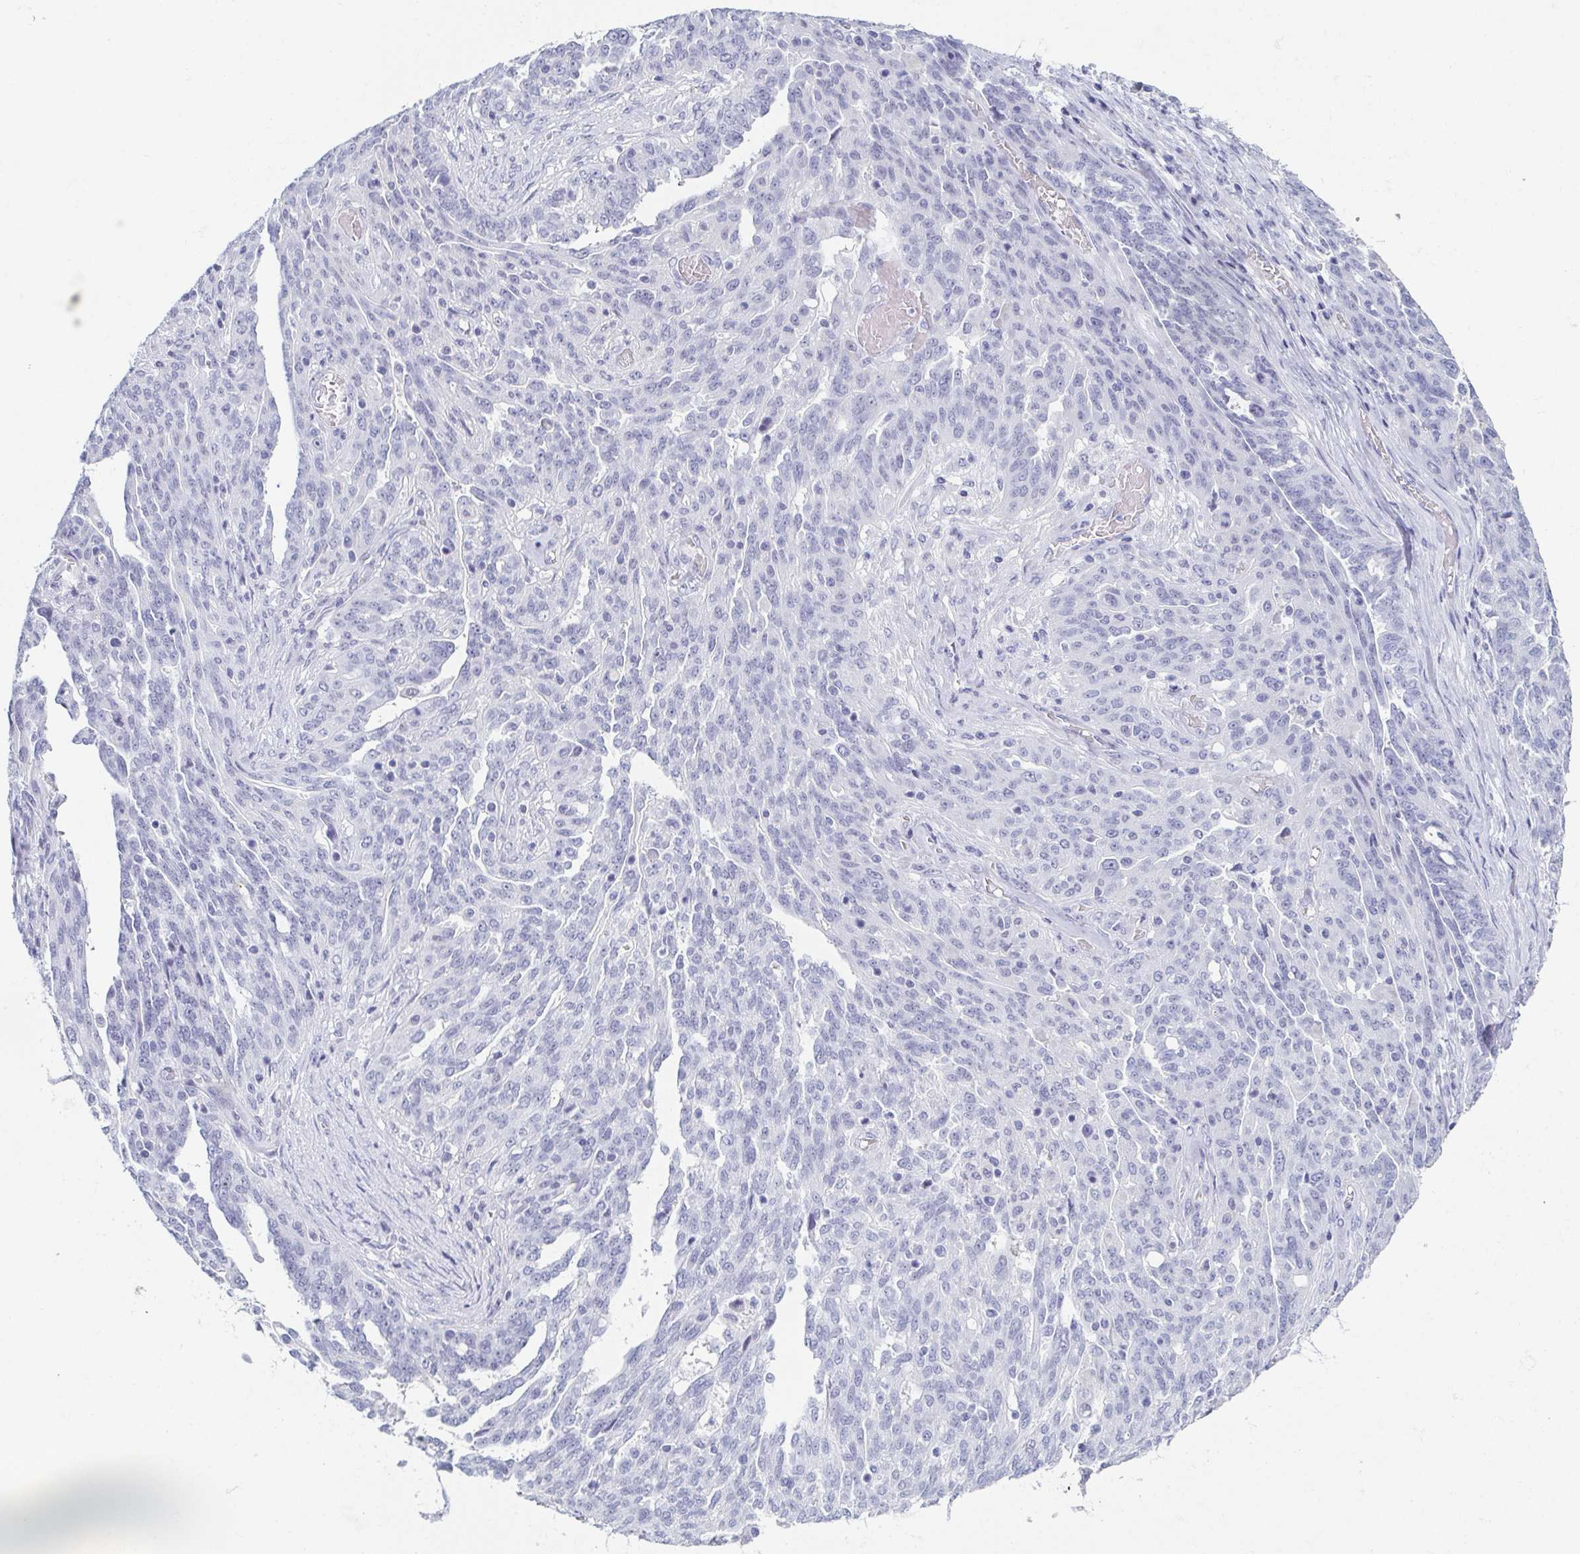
{"staining": {"intensity": "negative", "quantity": "none", "location": "none"}, "tissue": "ovarian cancer", "cell_type": "Tumor cells", "image_type": "cancer", "snomed": [{"axis": "morphology", "description": "Cystadenocarcinoma, serous, NOS"}, {"axis": "topography", "description": "Ovary"}], "caption": "Human ovarian serous cystadenocarcinoma stained for a protein using immunohistochemistry exhibits no positivity in tumor cells.", "gene": "REG4", "patient": {"sex": "female", "age": 67}}